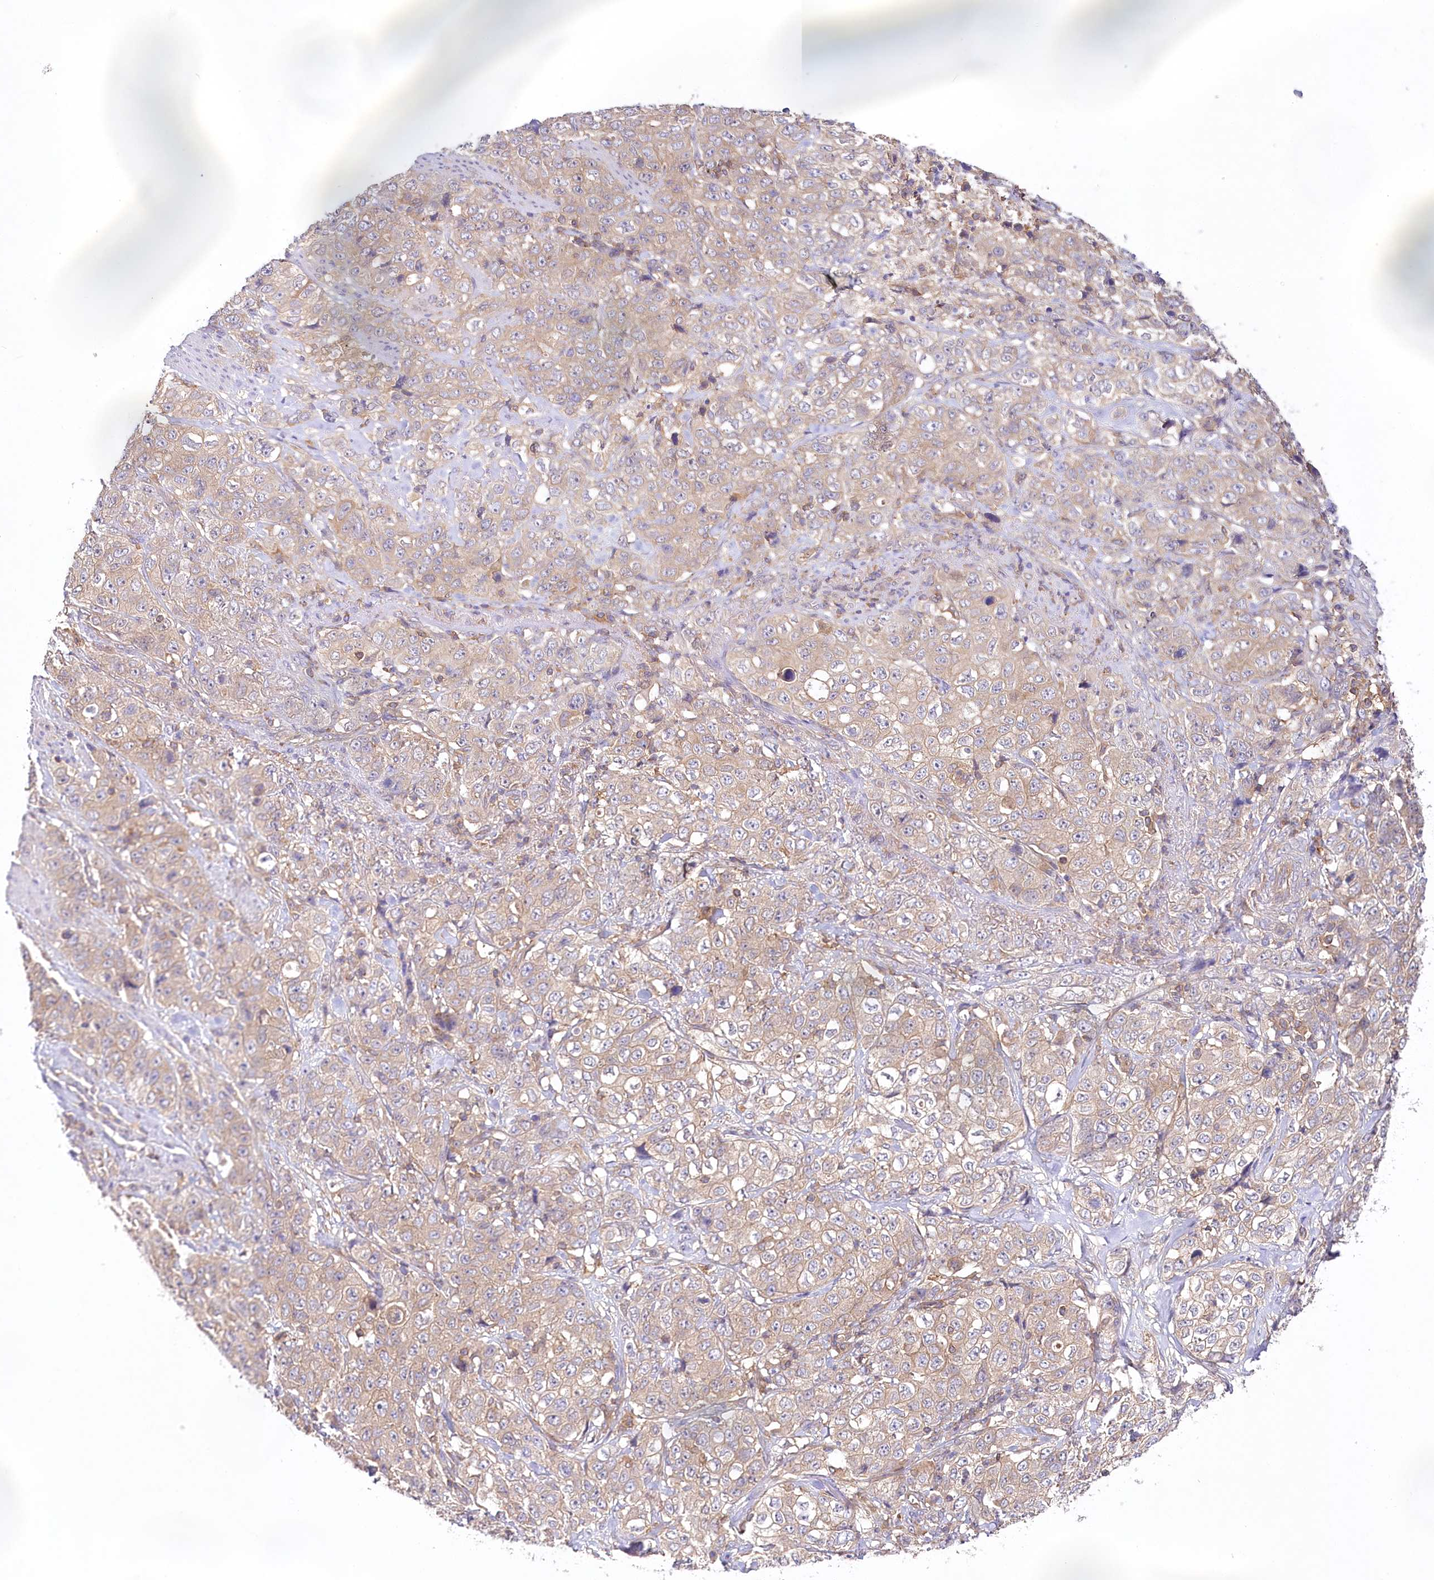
{"staining": {"intensity": "weak", "quantity": "25%-75%", "location": "cytoplasmic/membranous"}, "tissue": "stomach cancer", "cell_type": "Tumor cells", "image_type": "cancer", "snomed": [{"axis": "morphology", "description": "Adenocarcinoma, NOS"}, {"axis": "topography", "description": "Stomach"}], "caption": "The micrograph shows a brown stain indicating the presence of a protein in the cytoplasmic/membranous of tumor cells in stomach adenocarcinoma.", "gene": "ABRAXAS2", "patient": {"sex": "male", "age": 48}}